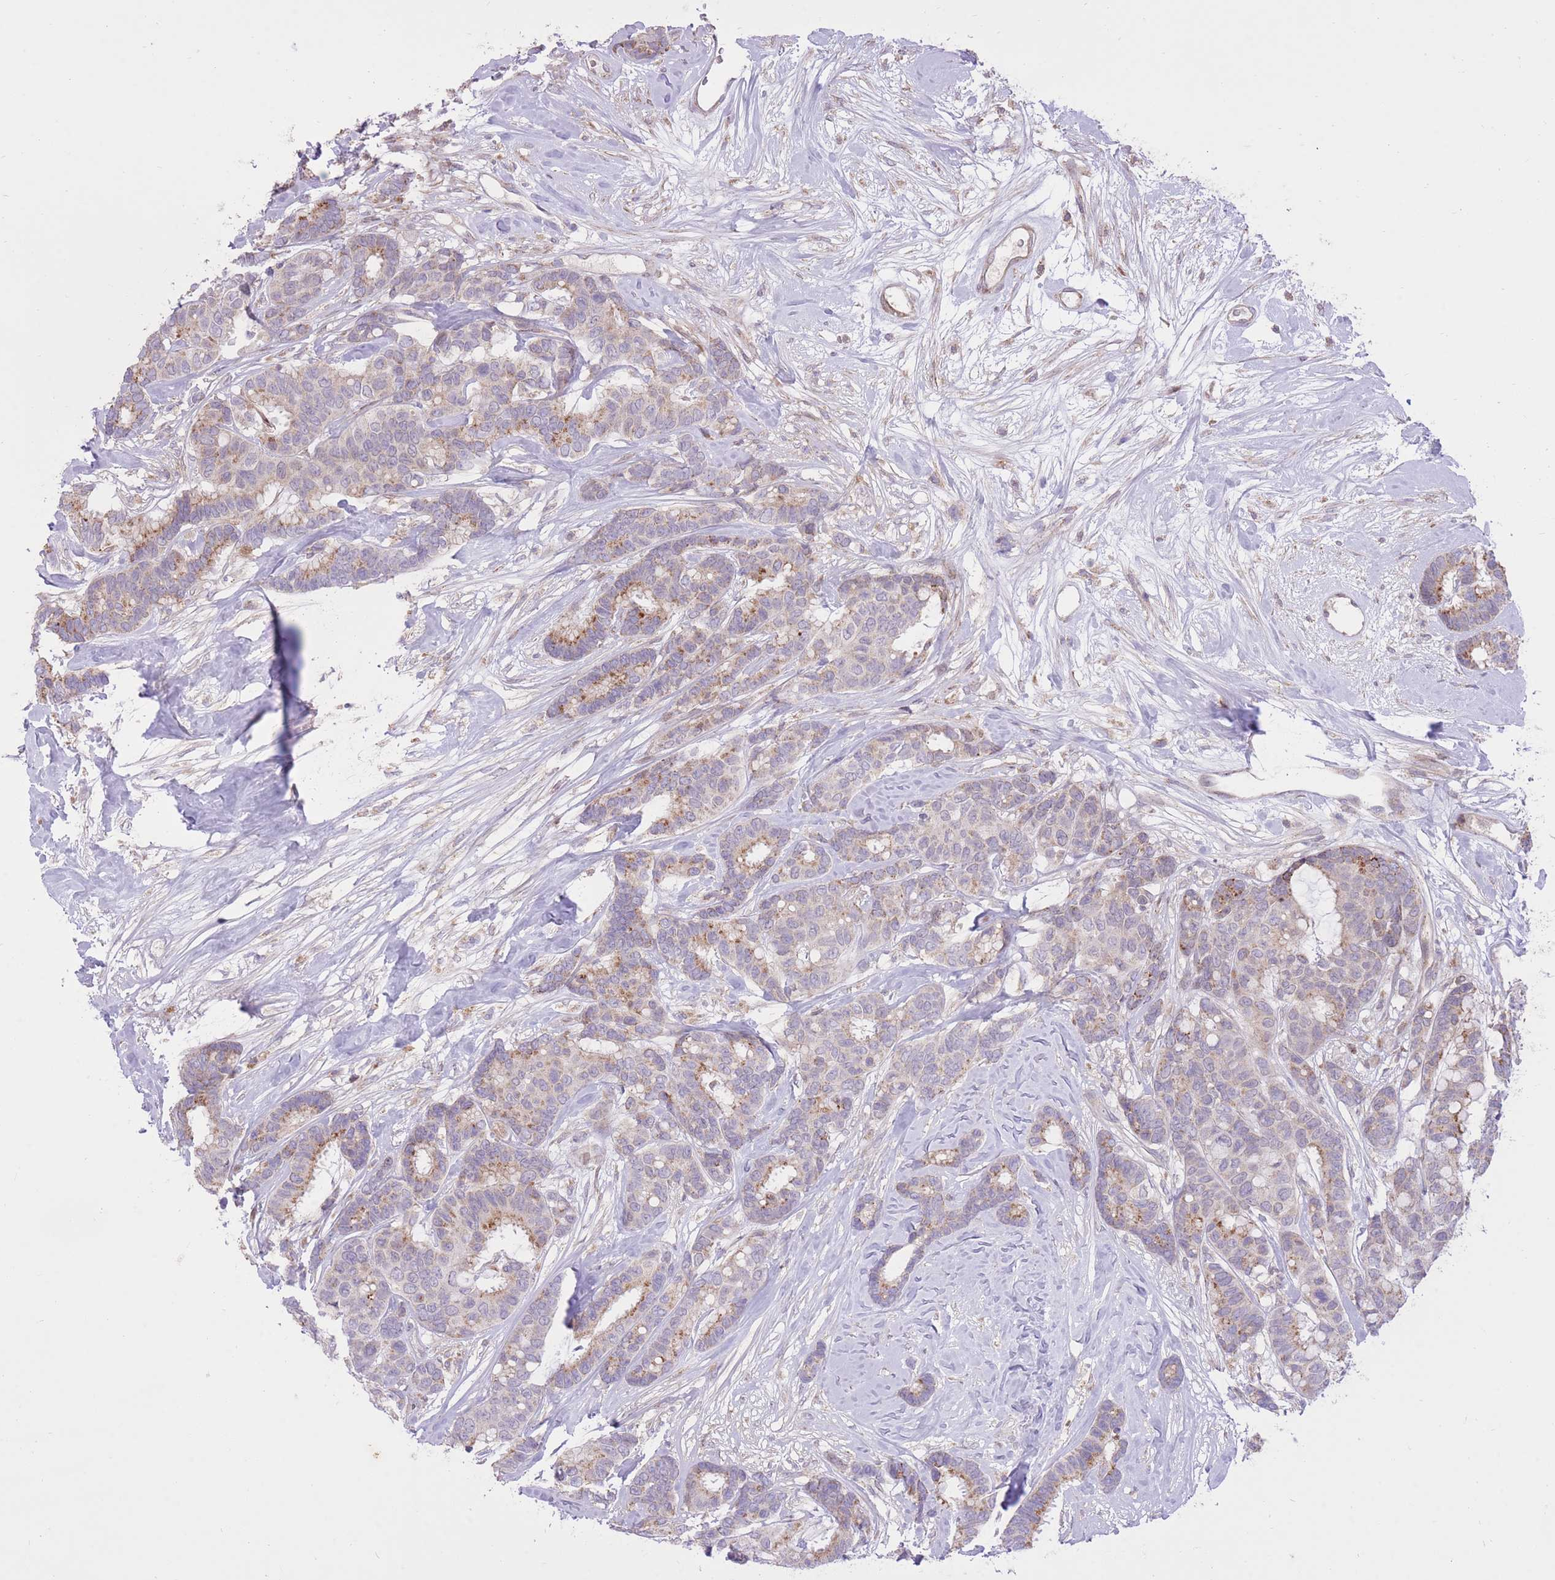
{"staining": {"intensity": "weak", "quantity": "<25%", "location": "cytoplasmic/membranous"}, "tissue": "breast cancer", "cell_type": "Tumor cells", "image_type": "cancer", "snomed": [{"axis": "morphology", "description": "Duct carcinoma"}, {"axis": "topography", "description": "Breast"}], "caption": "A photomicrograph of human breast intraductal carcinoma is negative for staining in tumor cells.", "gene": "SLC4A4", "patient": {"sex": "female", "age": 87}}